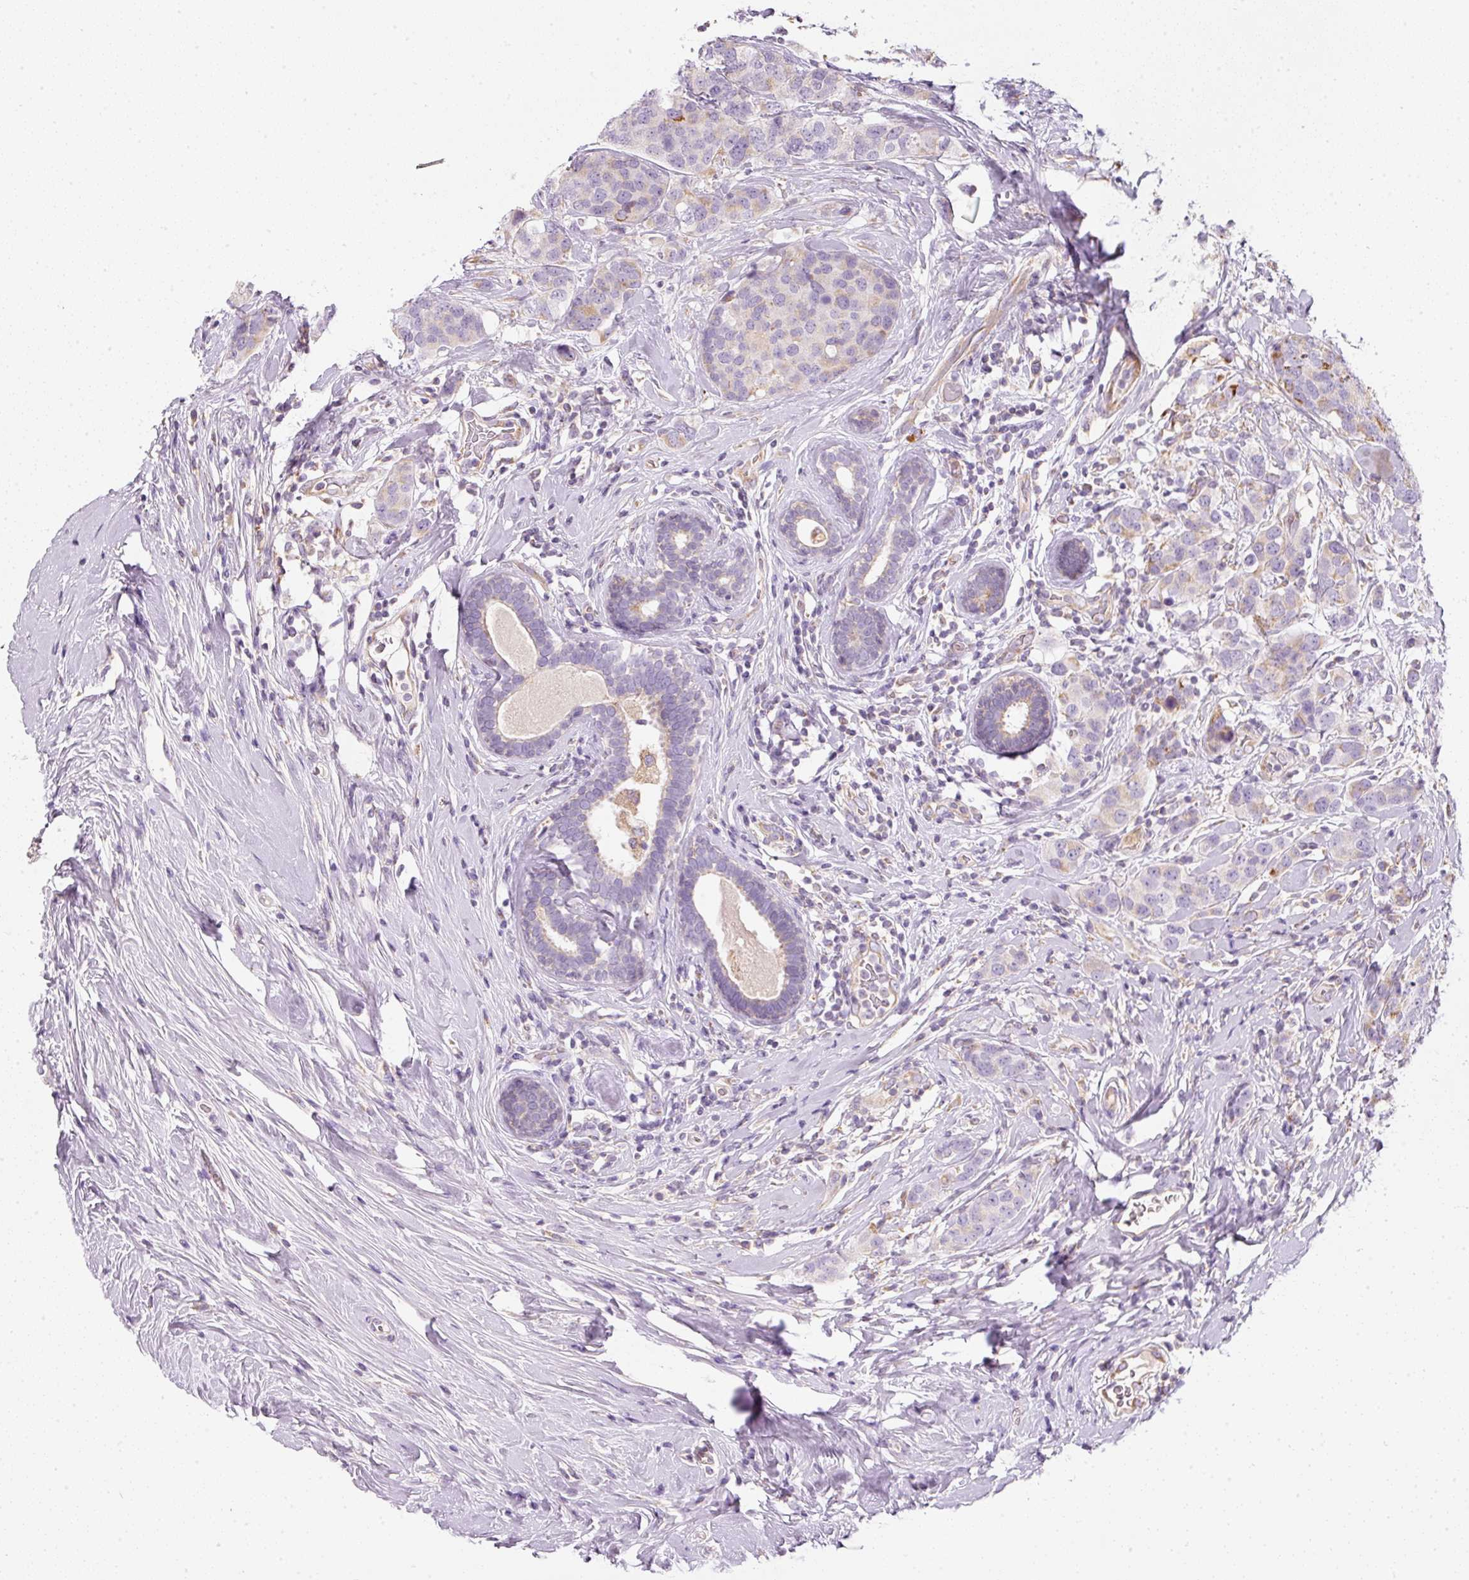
{"staining": {"intensity": "moderate", "quantity": "25%-75%", "location": "cytoplasmic/membranous"}, "tissue": "breast cancer", "cell_type": "Tumor cells", "image_type": "cancer", "snomed": [{"axis": "morphology", "description": "Lobular carcinoma"}, {"axis": "topography", "description": "Breast"}], "caption": "Breast cancer (lobular carcinoma) stained with DAB (3,3'-diaminobenzidine) IHC demonstrates medium levels of moderate cytoplasmic/membranous positivity in about 25%-75% of tumor cells.", "gene": "MORN4", "patient": {"sex": "female", "age": 59}}